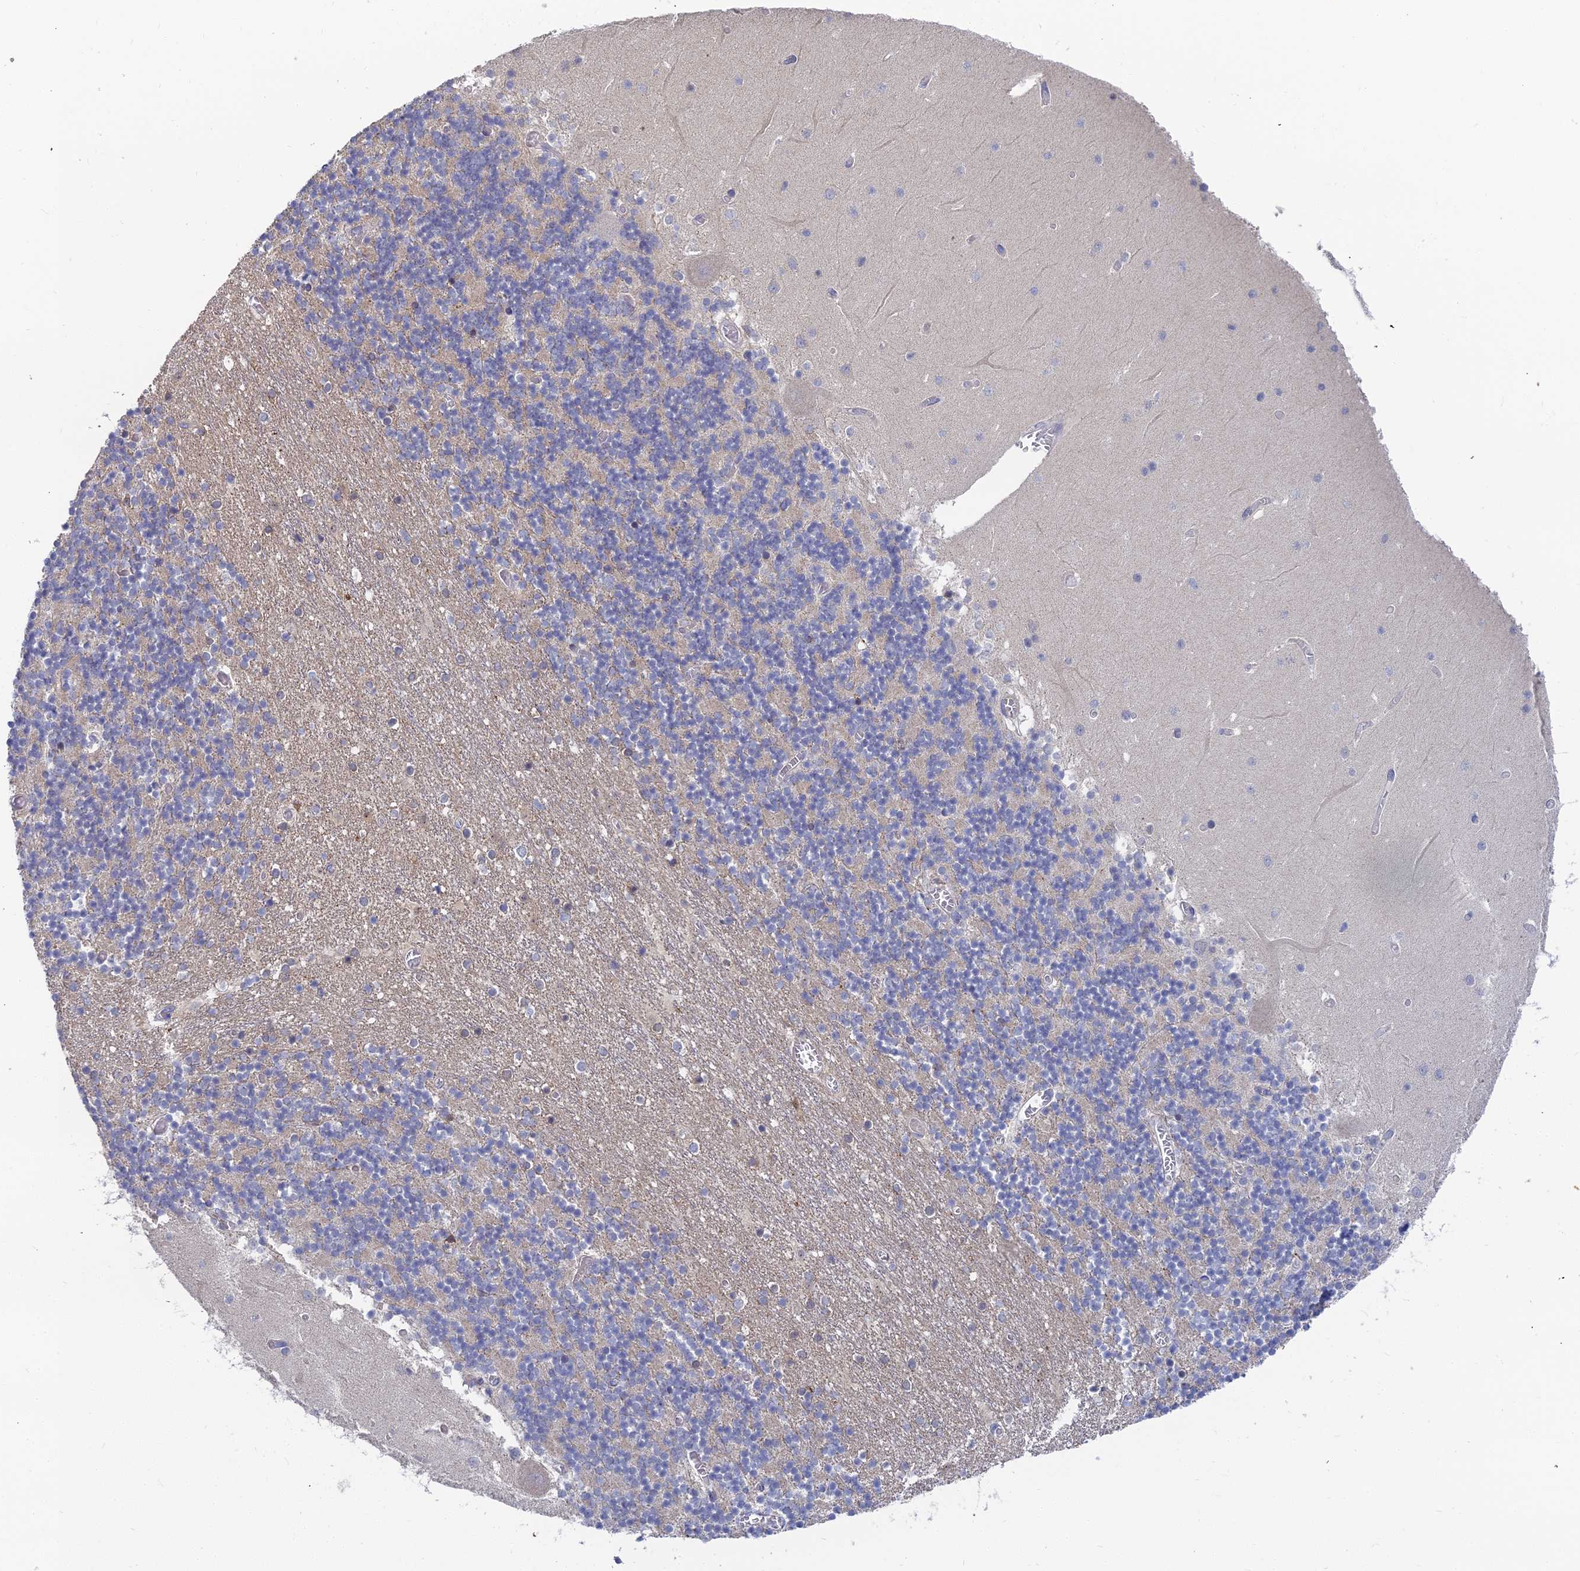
{"staining": {"intensity": "weak", "quantity": "25%-75%", "location": "cytoplasmic/membranous"}, "tissue": "cerebellum", "cell_type": "Cells in granular layer", "image_type": "normal", "snomed": [{"axis": "morphology", "description": "Normal tissue, NOS"}, {"axis": "topography", "description": "Cerebellum"}], "caption": "A low amount of weak cytoplasmic/membranous staining is appreciated in approximately 25%-75% of cells in granular layer in normal cerebellum.", "gene": "RDX", "patient": {"sex": "female", "age": 28}}